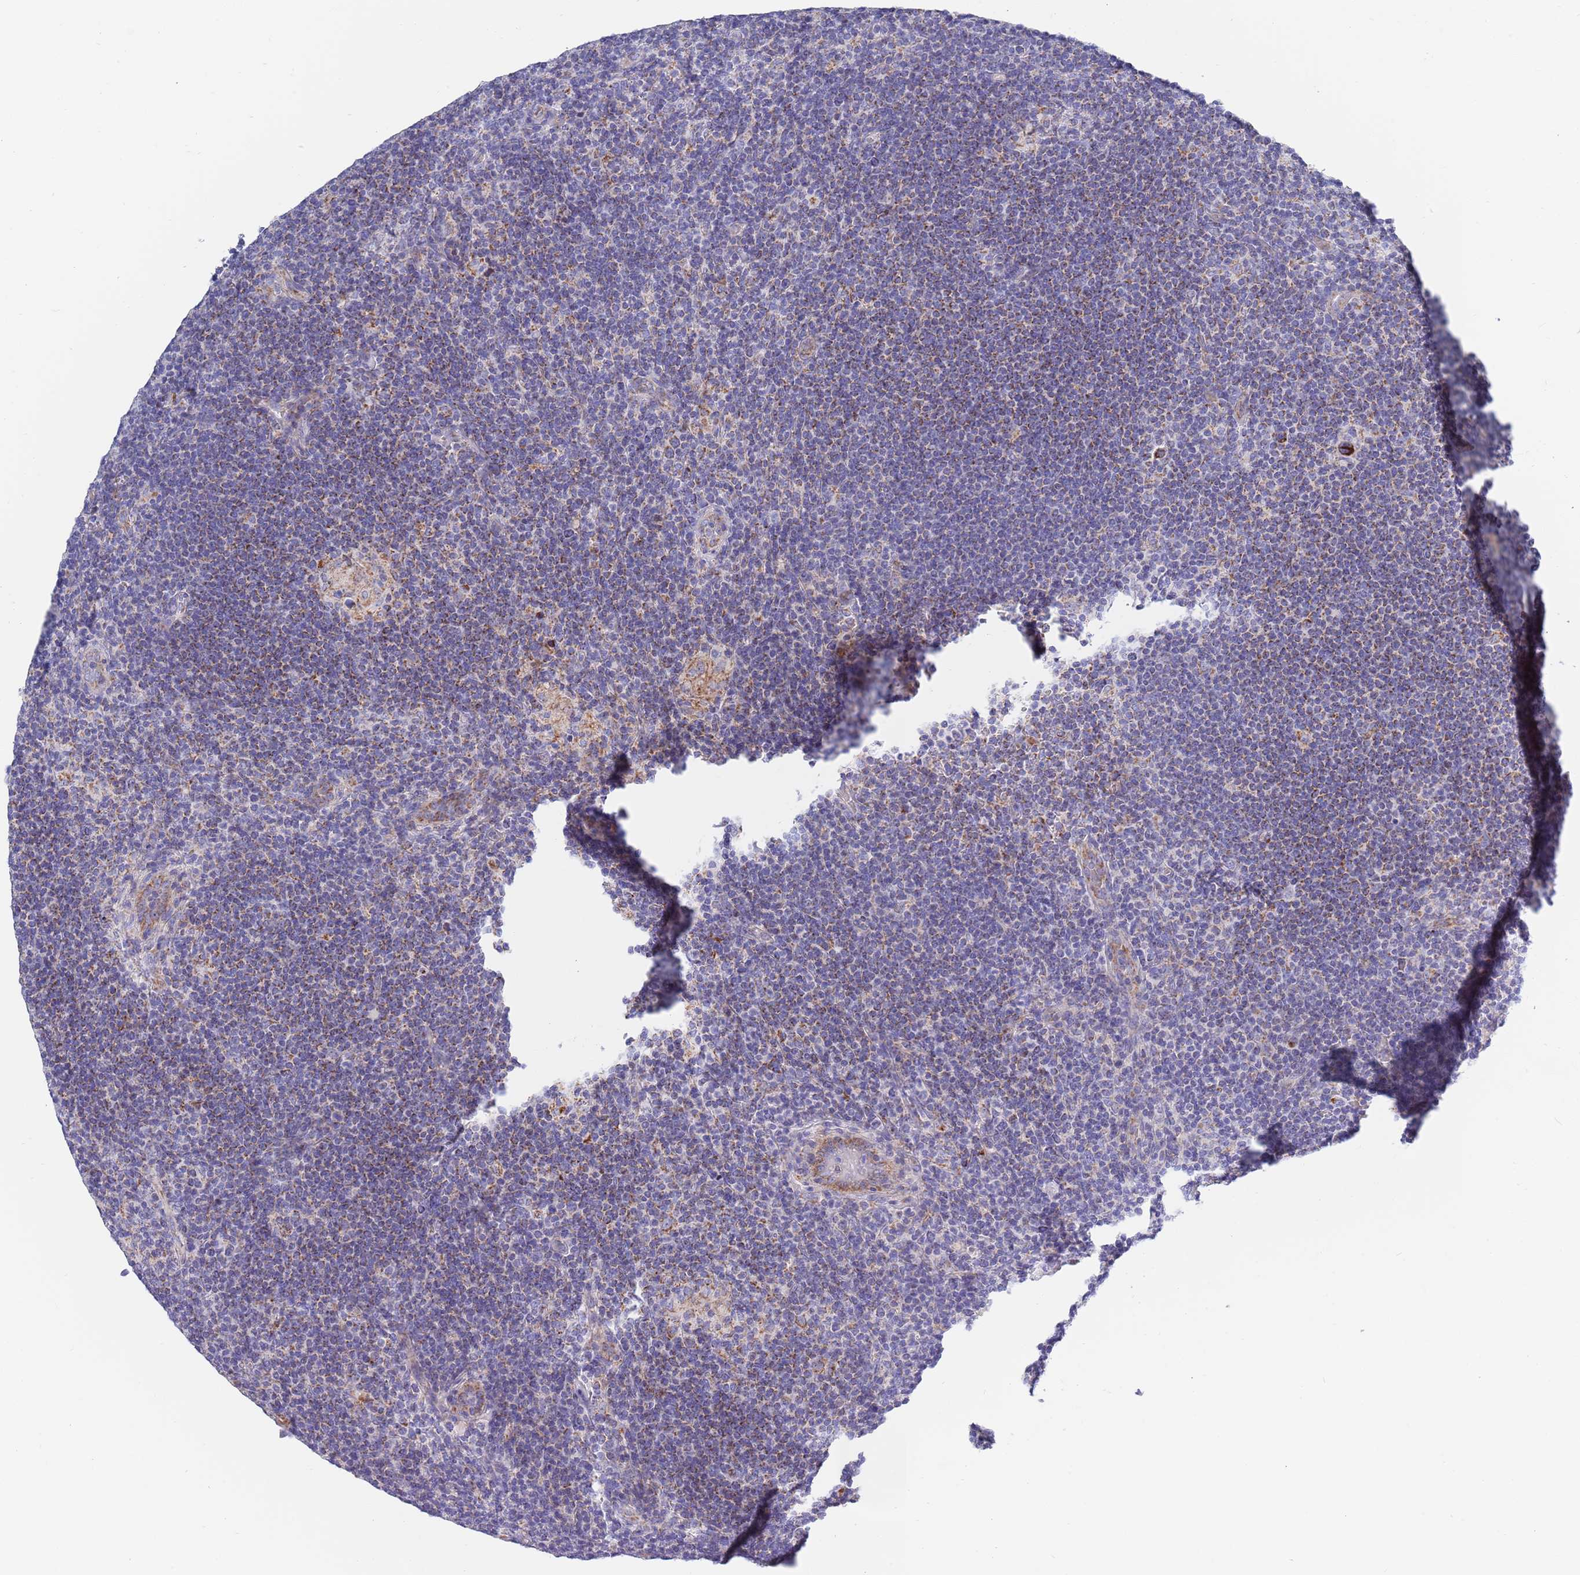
{"staining": {"intensity": "strong", "quantity": ">75%", "location": "cytoplasmic/membranous"}, "tissue": "lymphoma", "cell_type": "Tumor cells", "image_type": "cancer", "snomed": [{"axis": "morphology", "description": "Hodgkin's disease, NOS"}, {"axis": "topography", "description": "Lymph node"}], "caption": "Protein expression analysis of Hodgkin's disease demonstrates strong cytoplasmic/membranous positivity in about >75% of tumor cells. (Brightfield microscopy of DAB IHC at high magnification).", "gene": "EMC8", "patient": {"sex": "female", "age": 57}}